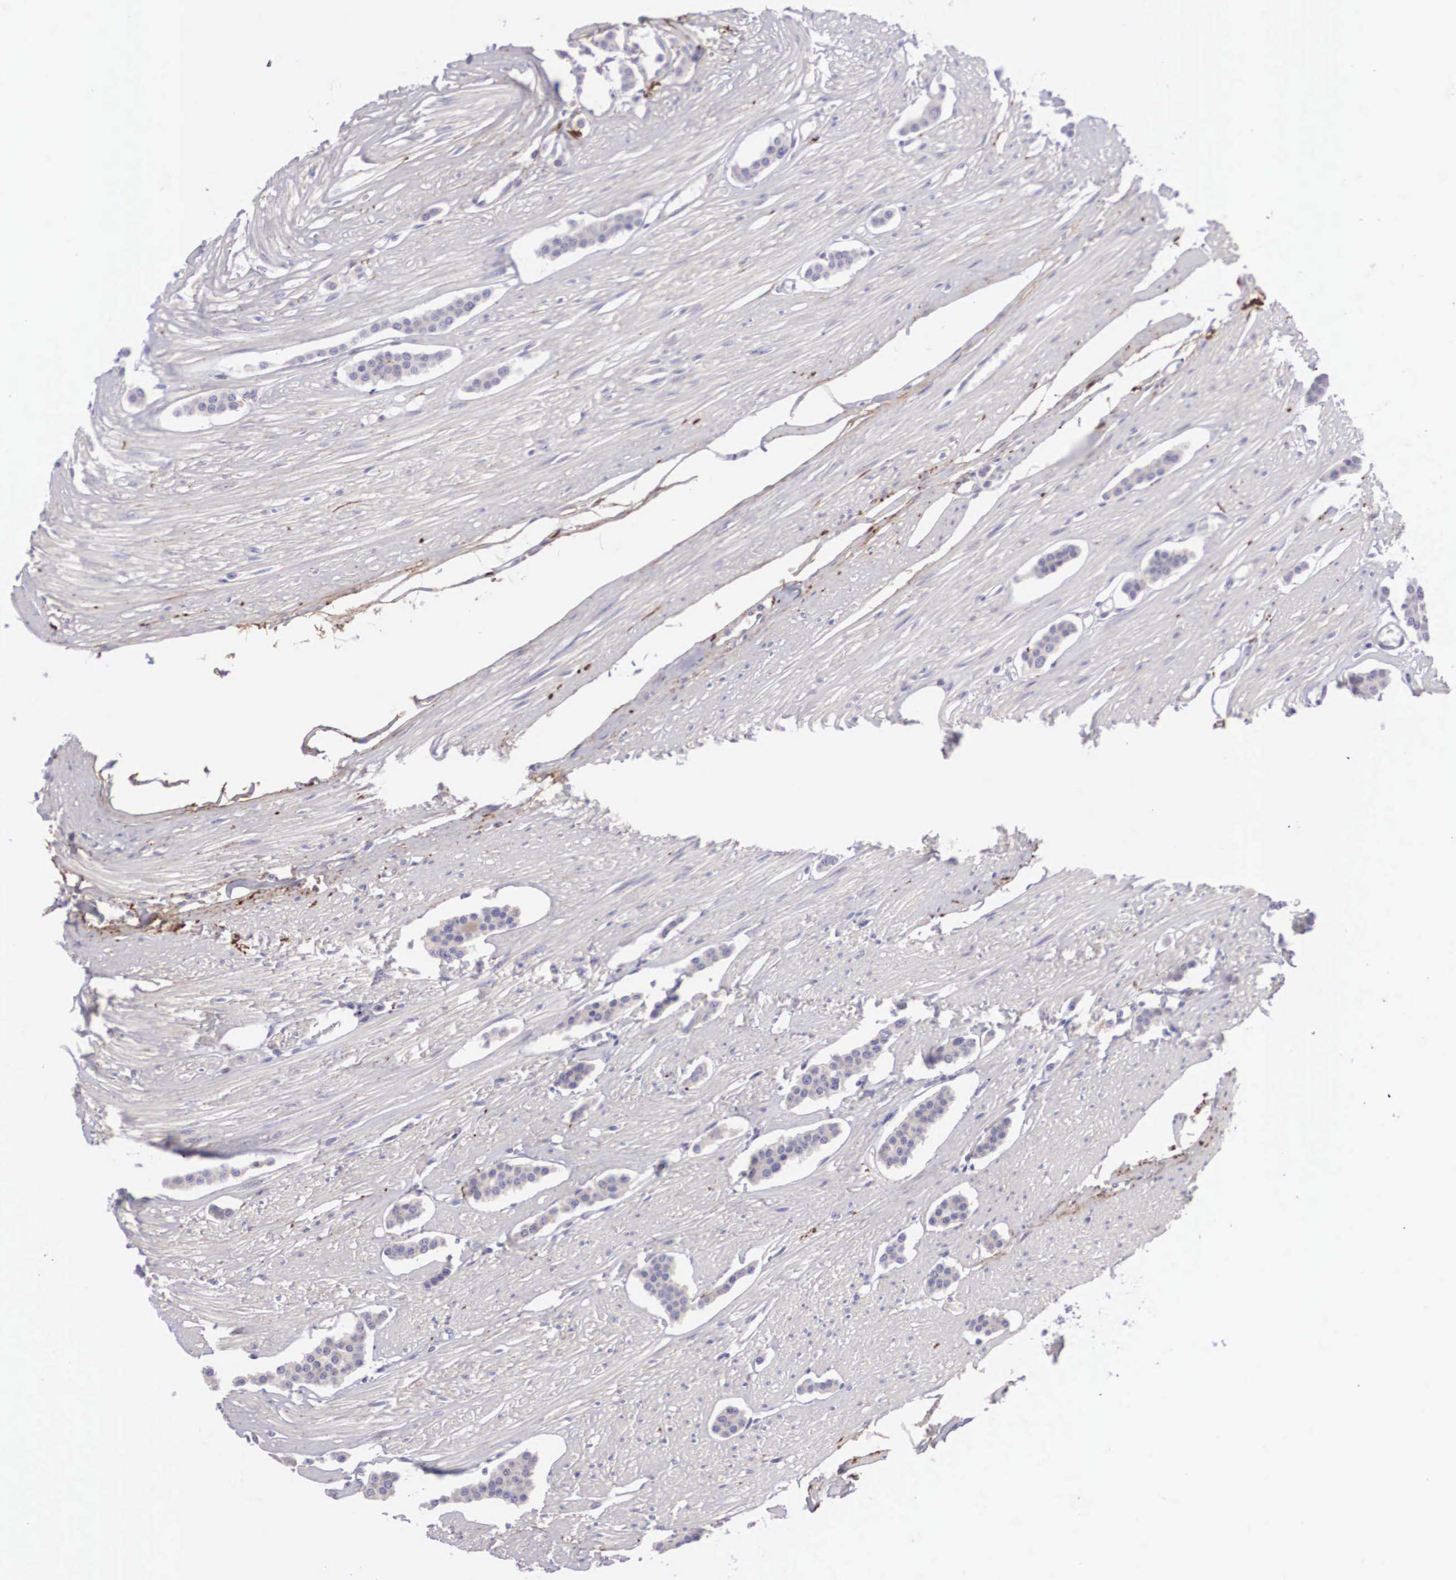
{"staining": {"intensity": "negative", "quantity": "none", "location": "none"}, "tissue": "carcinoid", "cell_type": "Tumor cells", "image_type": "cancer", "snomed": [{"axis": "morphology", "description": "Carcinoid, malignant, NOS"}, {"axis": "topography", "description": "Small intestine"}], "caption": "Tumor cells are negative for brown protein staining in carcinoid (malignant).", "gene": "CLU", "patient": {"sex": "male", "age": 60}}